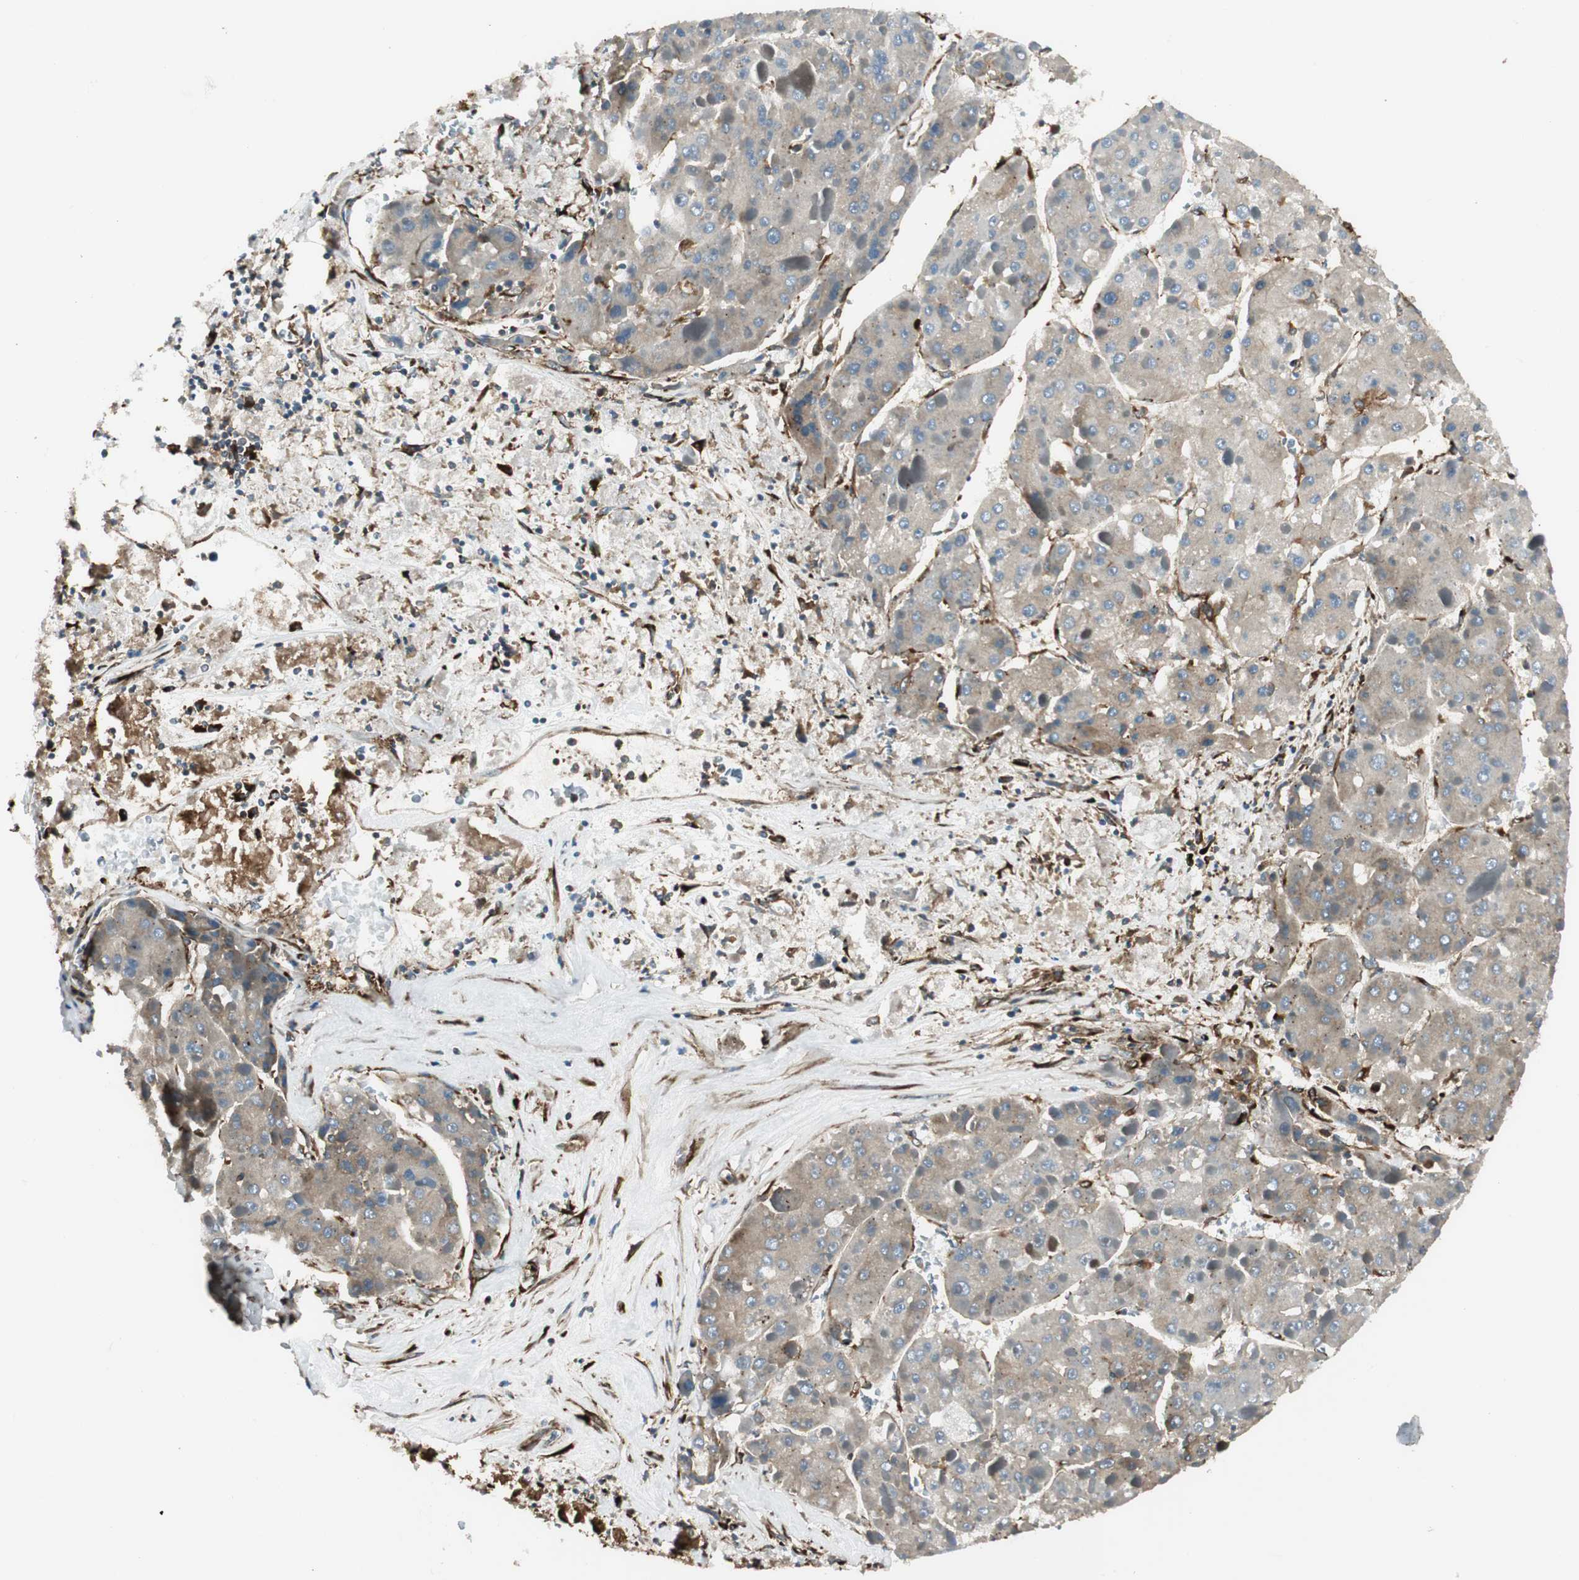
{"staining": {"intensity": "weak", "quantity": "<25%", "location": "cytoplasmic/membranous"}, "tissue": "liver cancer", "cell_type": "Tumor cells", "image_type": "cancer", "snomed": [{"axis": "morphology", "description": "Carcinoma, Hepatocellular, NOS"}, {"axis": "topography", "description": "Liver"}], "caption": "Tumor cells are negative for protein expression in human hepatocellular carcinoma (liver). (DAB immunohistochemistry (IHC) visualized using brightfield microscopy, high magnification).", "gene": "PRKG1", "patient": {"sex": "female", "age": 73}}